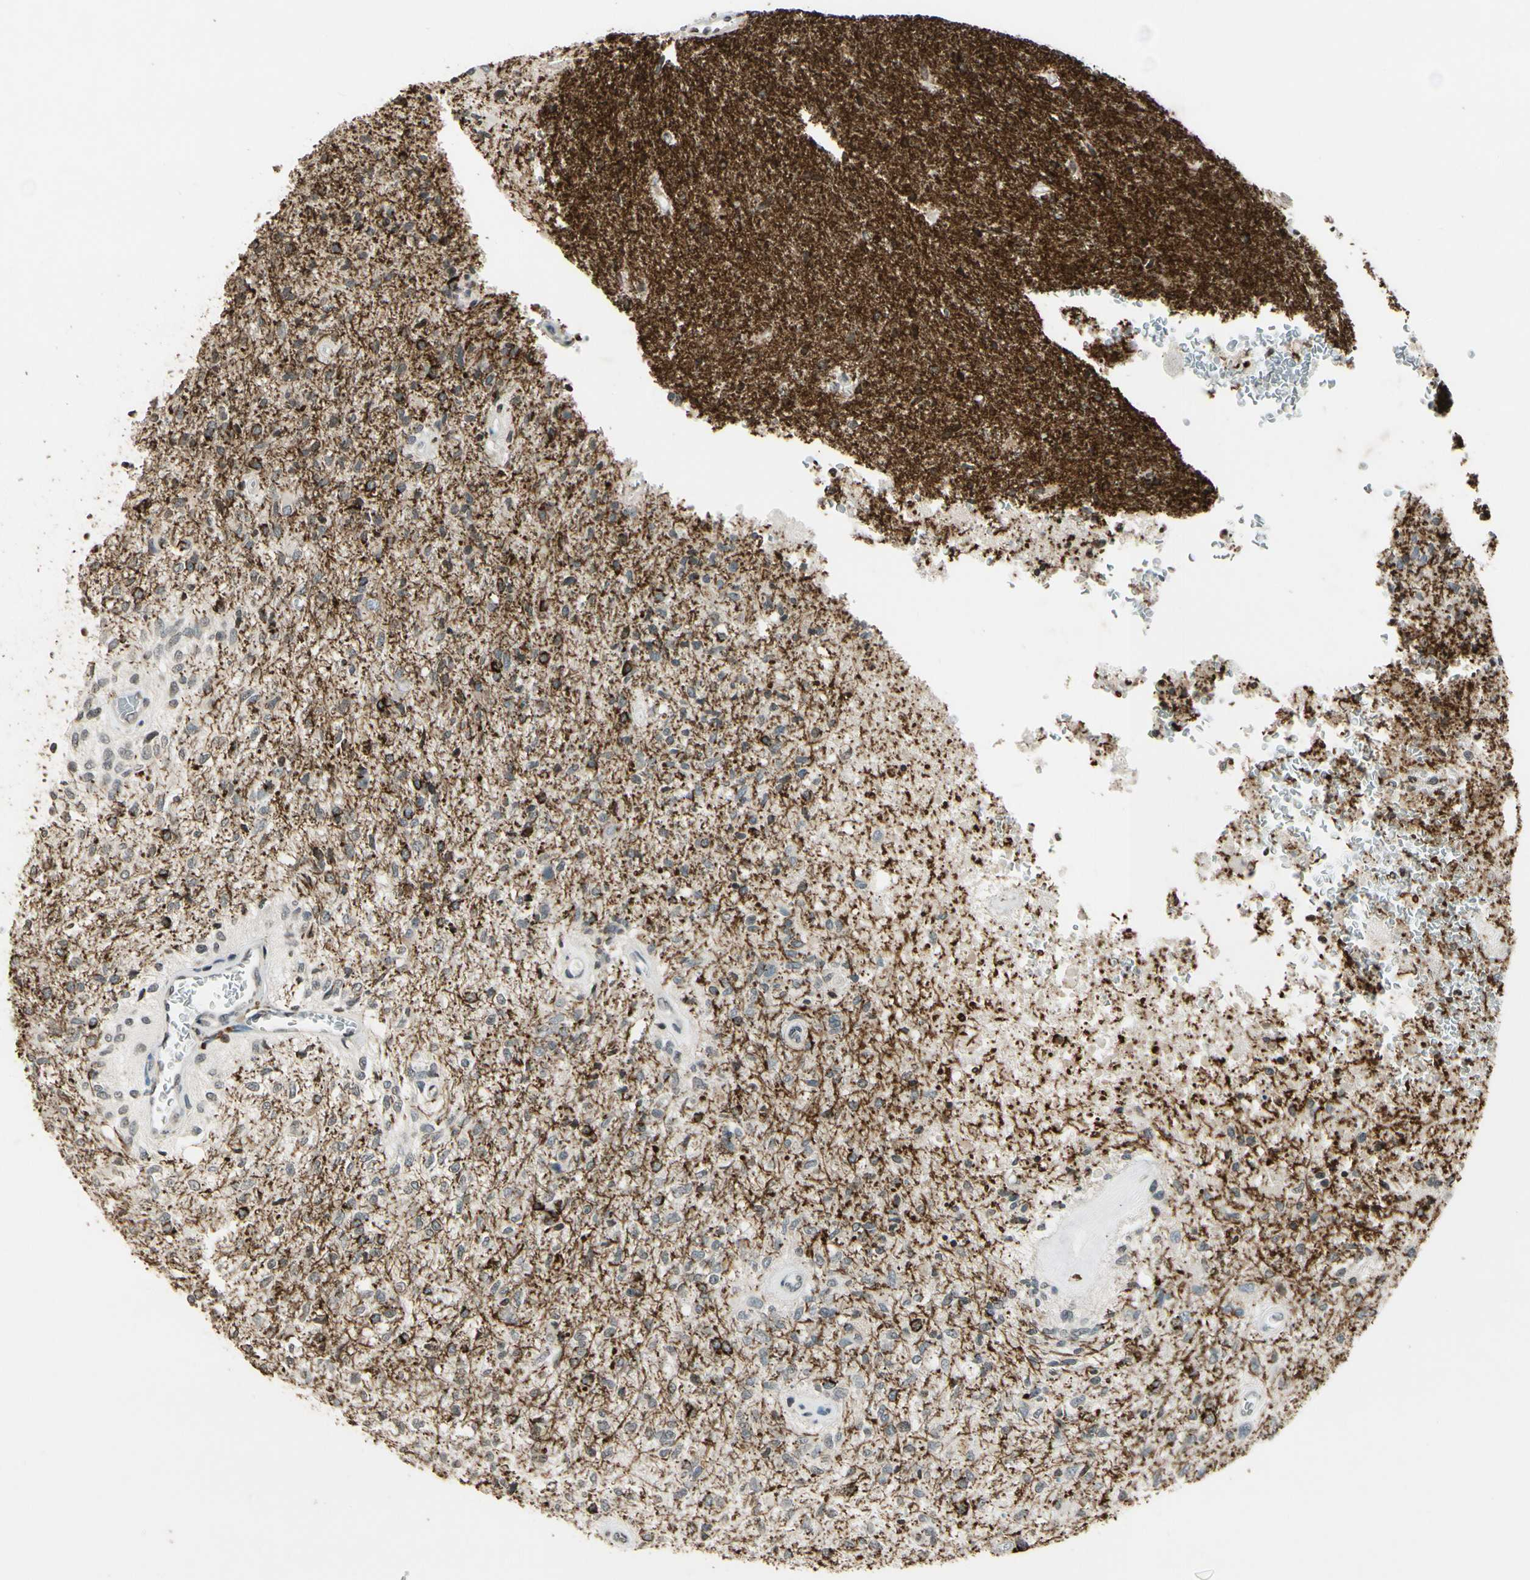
{"staining": {"intensity": "strong", "quantity": ">75%", "location": "cytoplasmic/membranous"}, "tissue": "glioma", "cell_type": "Tumor cells", "image_type": "cancer", "snomed": [{"axis": "morphology", "description": "Normal tissue, NOS"}, {"axis": "morphology", "description": "Glioma, malignant, High grade"}, {"axis": "topography", "description": "Cerebral cortex"}], "caption": "The immunohistochemical stain shows strong cytoplasmic/membranous staining in tumor cells of glioma tissue.", "gene": "CLDN11", "patient": {"sex": "male", "age": 77}}